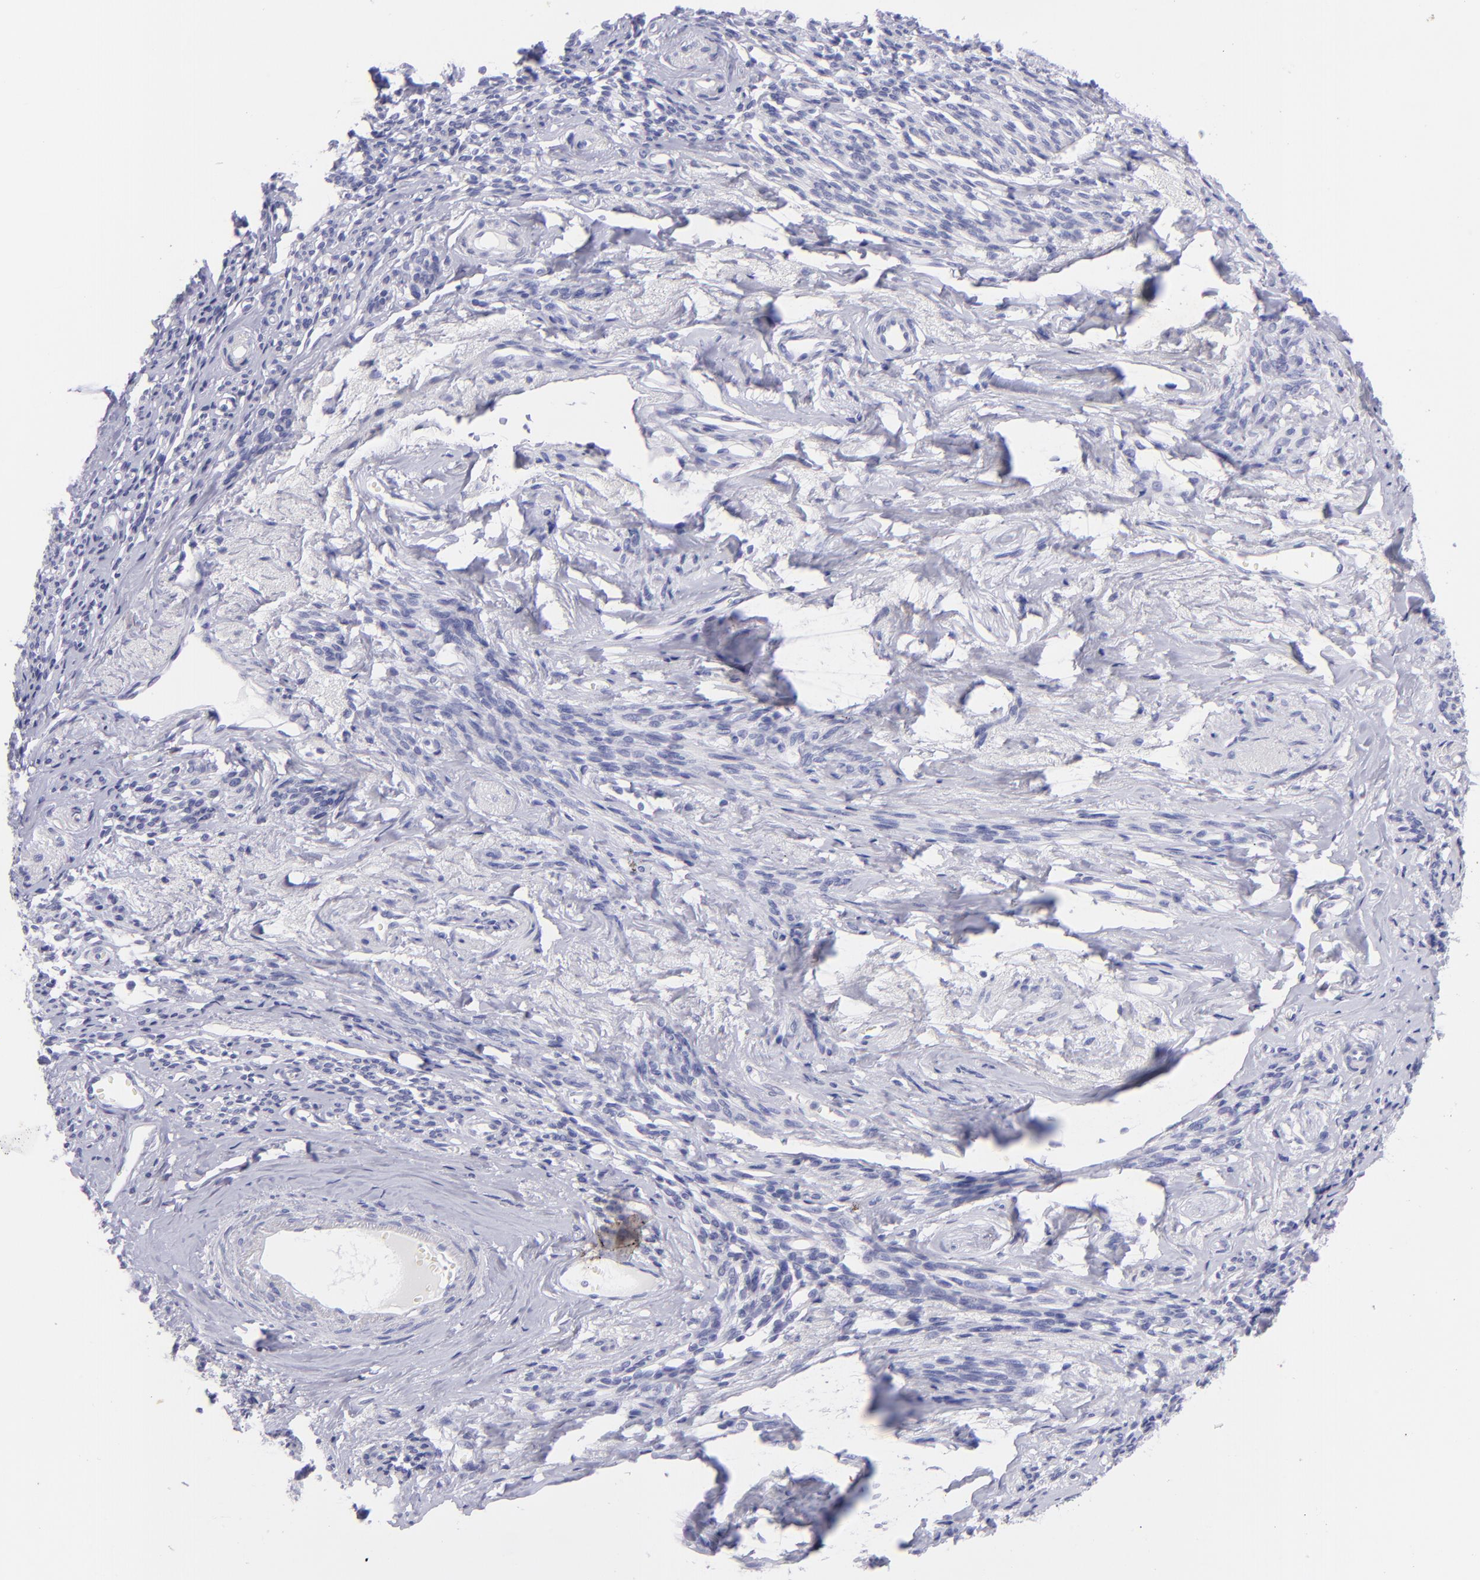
{"staining": {"intensity": "negative", "quantity": "none", "location": "none"}, "tissue": "endometrial cancer", "cell_type": "Tumor cells", "image_type": "cancer", "snomed": [{"axis": "morphology", "description": "Adenocarcinoma, NOS"}, {"axis": "topography", "description": "Endometrium"}], "caption": "Tumor cells show no significant expression in endometrial cancer. (IHC, brightfield microscopy, high magnification).", "gene": "PIP", "patient": {"sex": "female", "age": 75}}